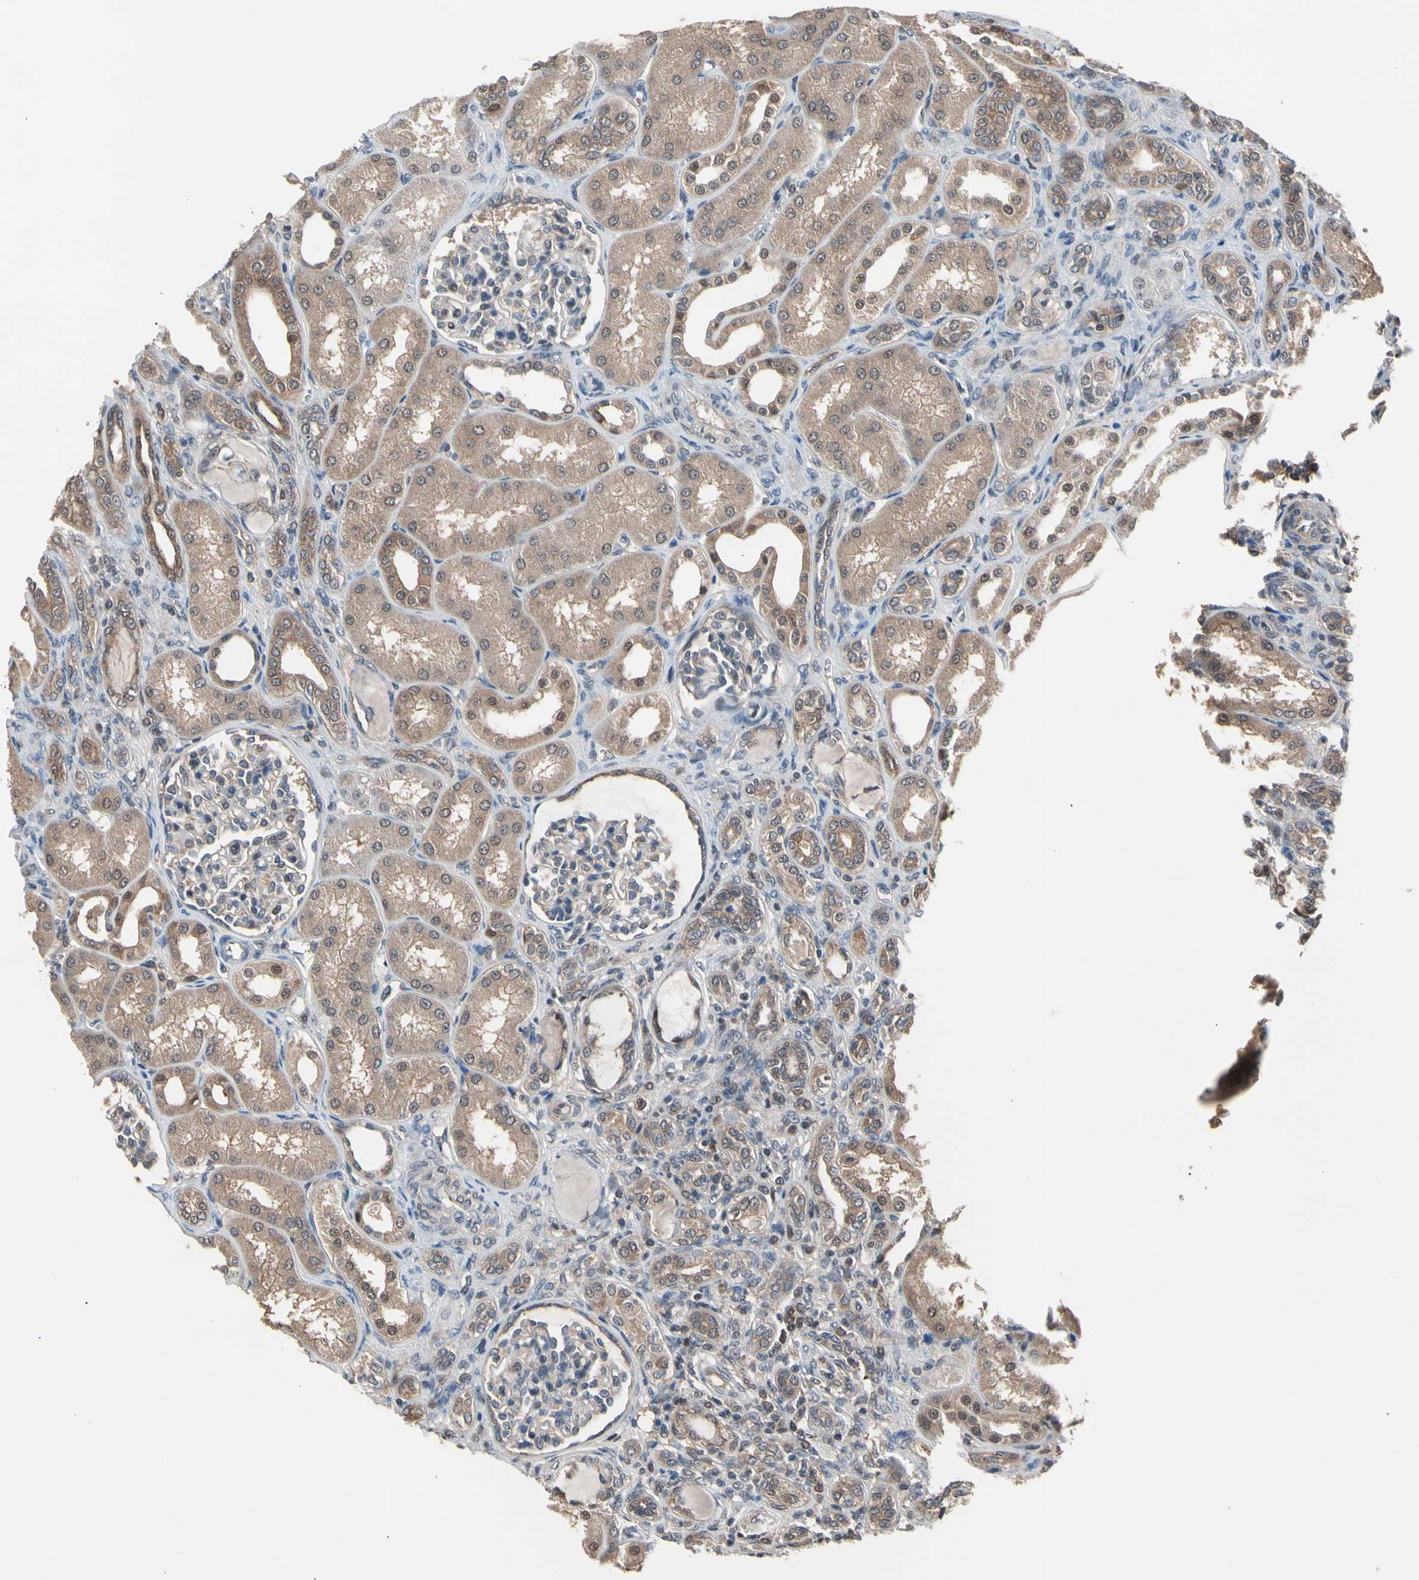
{"staining": {"intensity": "weak", "quantity": "25%-75%", "location": "cytoplasmic/membranous,nuclear"}, "tissue": "kidney", "cell_type": "Cells in glomeruli", "image_type": "normal", "snomed": [{"axis": "morphology", "description": "Normal tissue, NOS"}, {"axis": "topography", "description": "Kidney"}], "caption": "The immunohistochemical stain highlights weak cytoplasmic/membranous,nuclear staining in cells in glomeruli of unremarkable kidney. (DAB IHC, brown staining for protein, blue staining for nuclei).", "gene": "ENSG00000256646", "patient": {"sex": "male", "age": 7}}